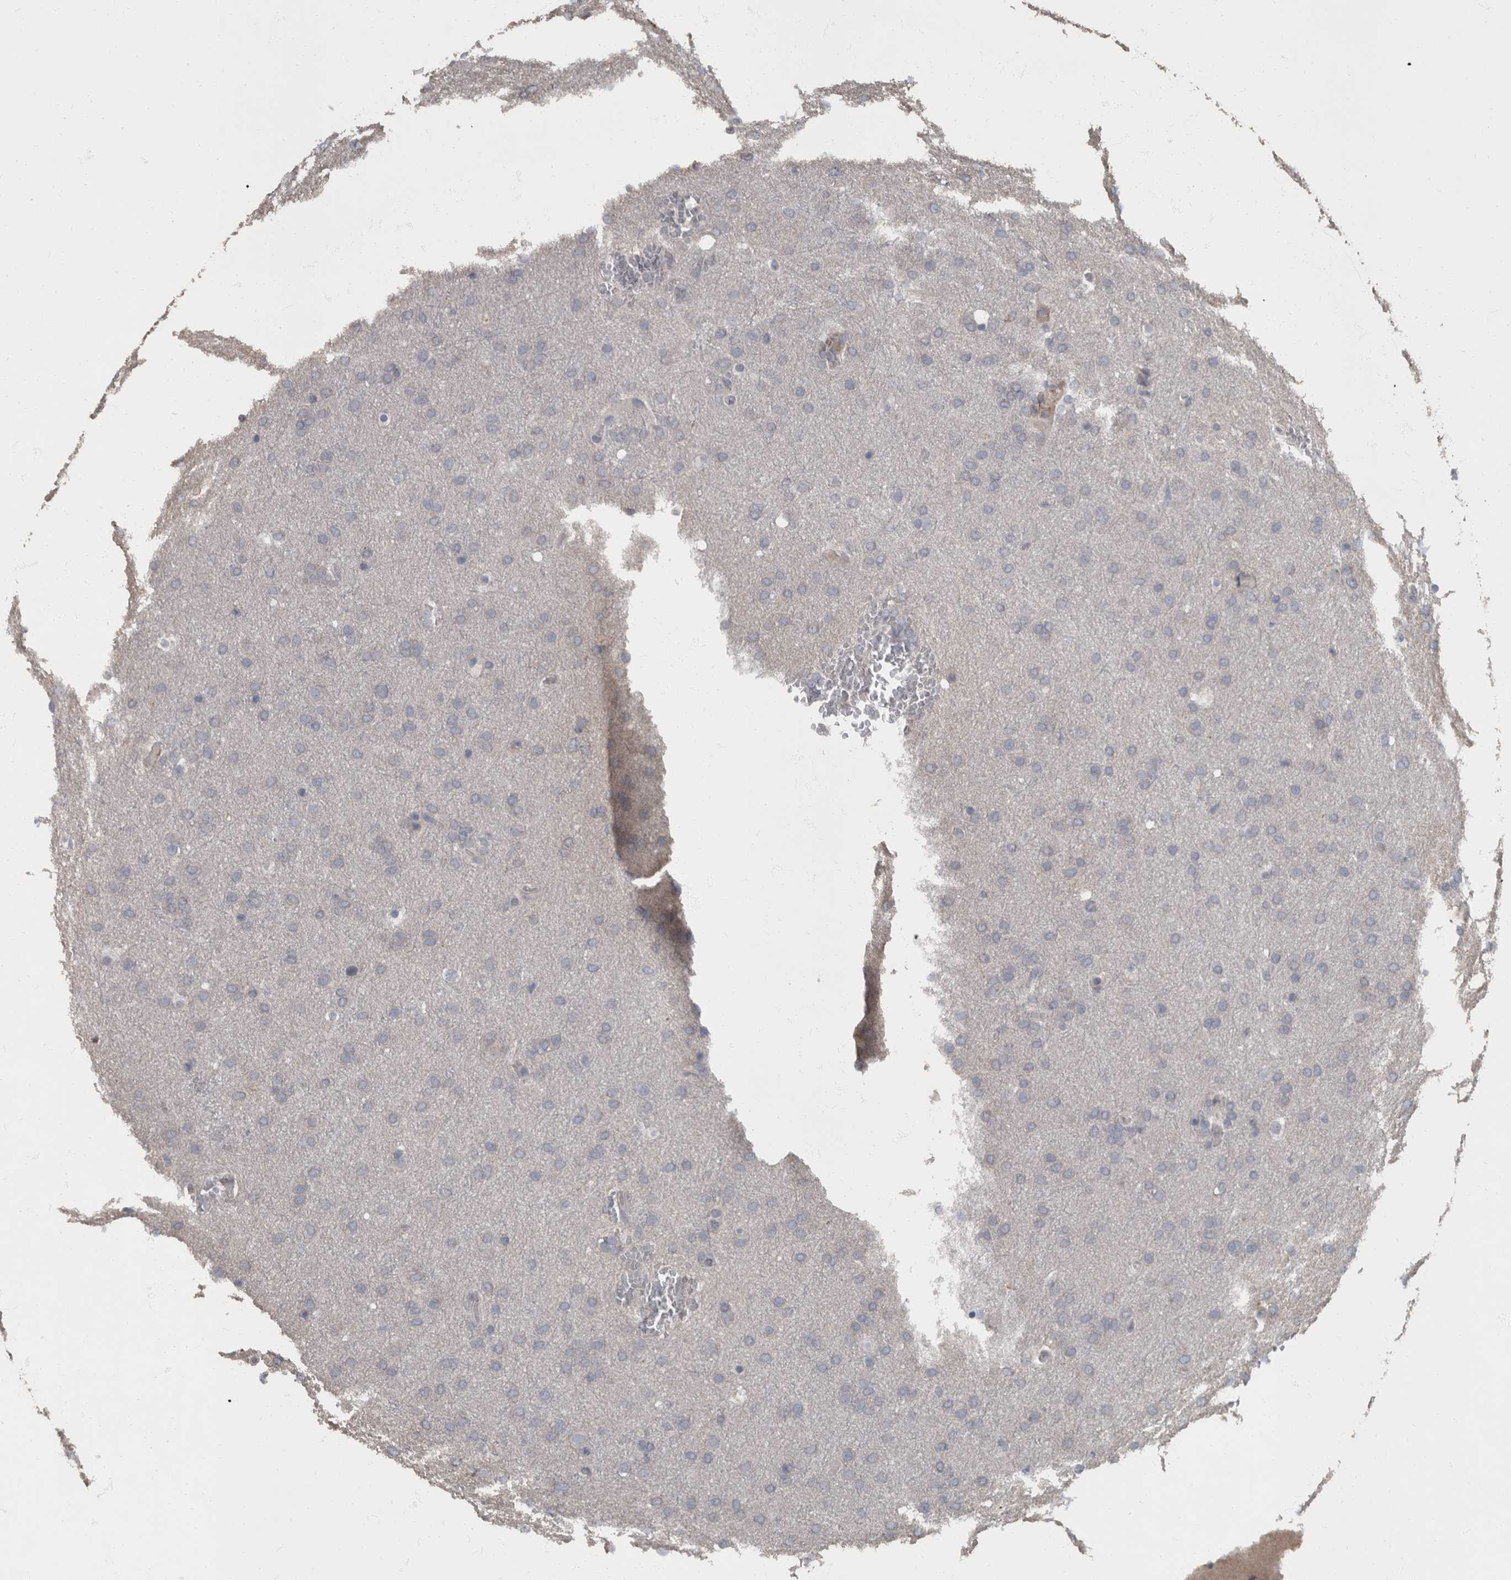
{"staining": {"intensity": "negative", "quantity": "none", "location": "none"}, "tissue": "glioma", "cell_type": "Tumor cells", "image_type": "cancer", "snomed": [{"axis": "morphology", "description": "Glioma, malignant, Low grade"}, {"axis": "topography", "description": "Brain"}], "caption": "Glioma was stained to show a protein in brown. There is no significant expression in tumor cells.", "gene": "MASTL", "patient": {"sex": "female", "age": 37}}